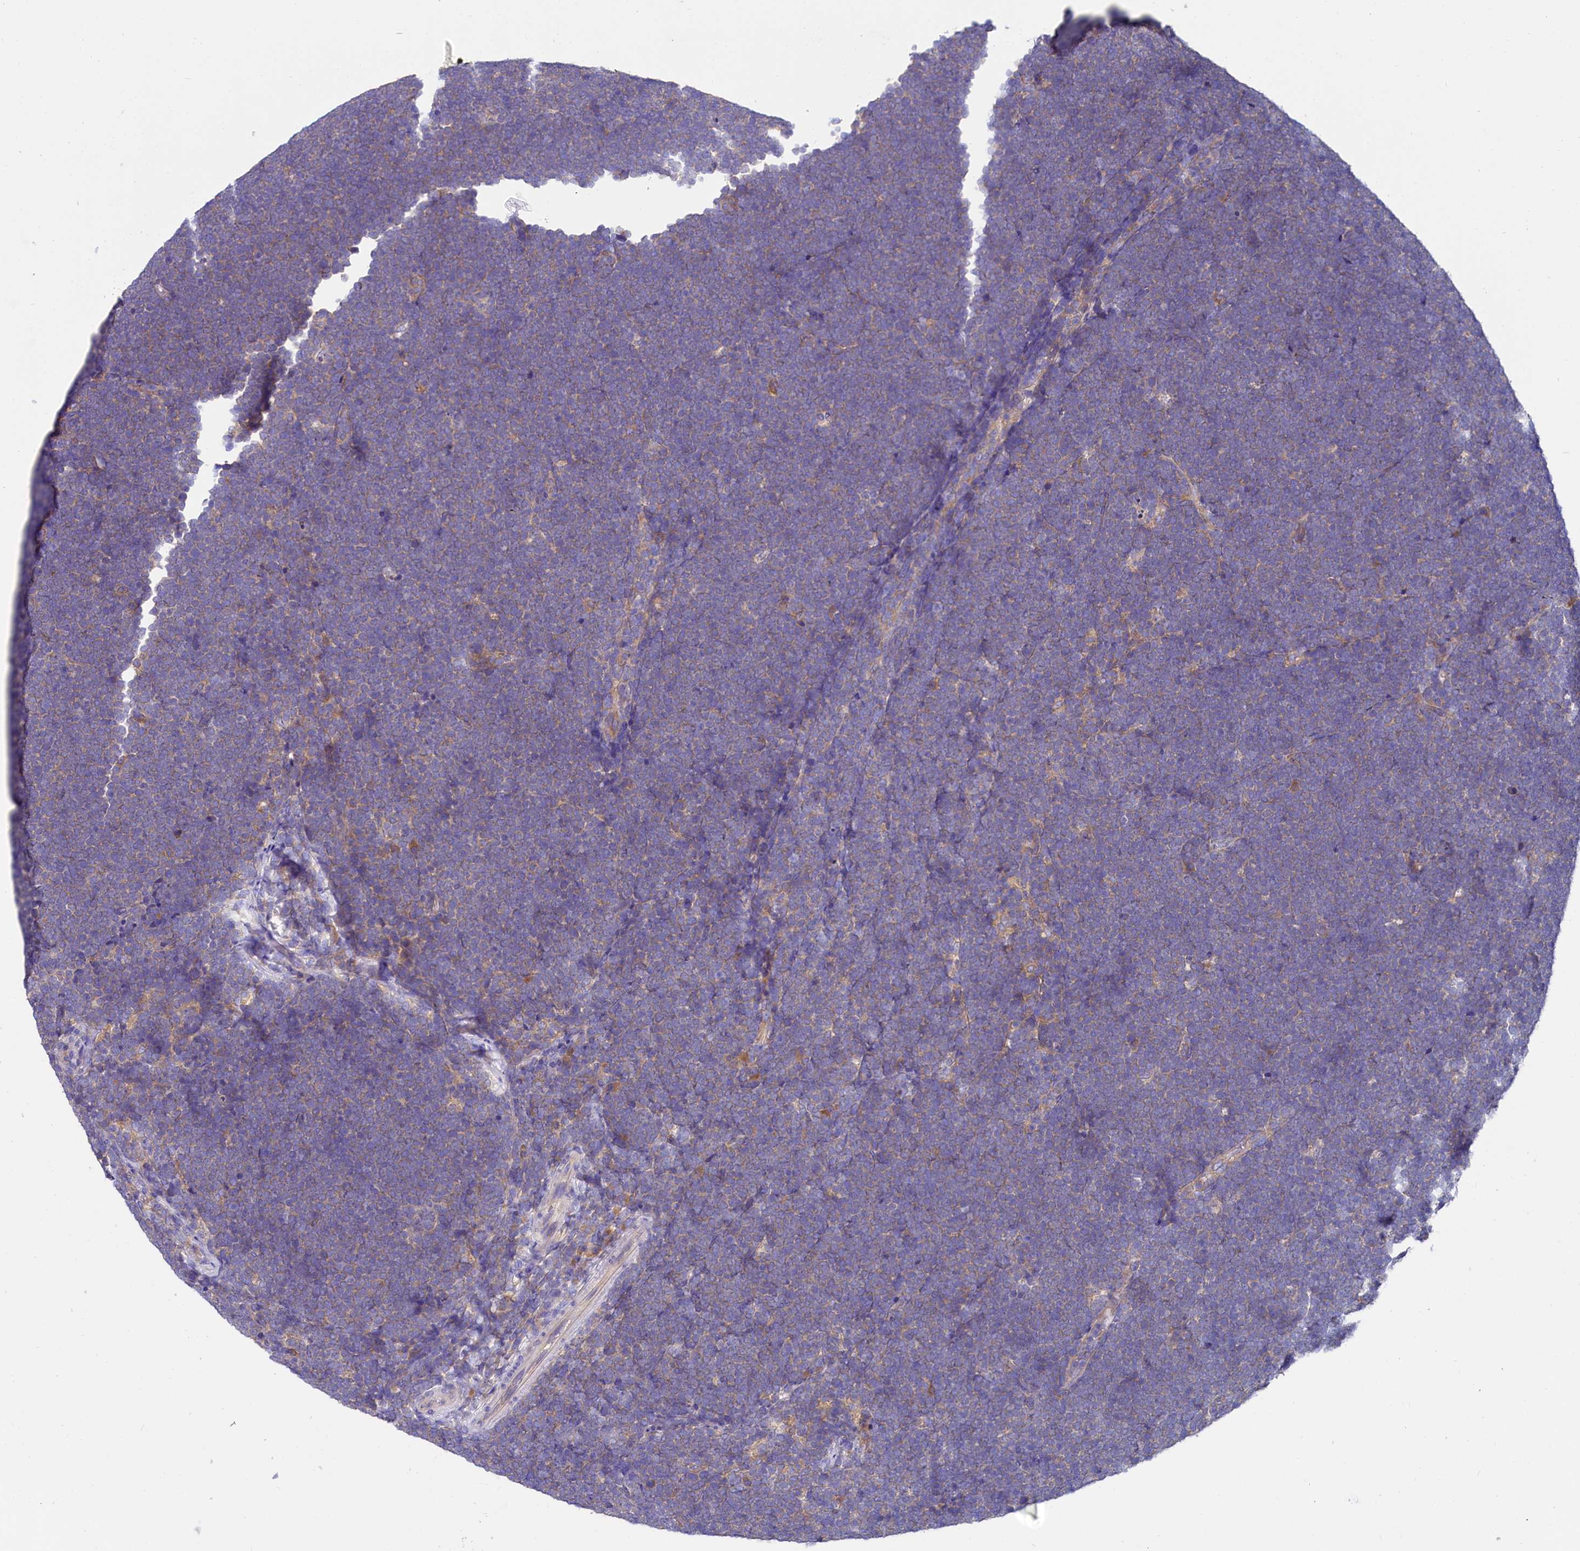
{"staining": {"intensity": "negative", "quantity": "none", "location": "none"}, "tissue": "lymphoma", "cell_type": "Tumor cells", "image_type": "cancer", "snomed": [{"axis": "morphology", "description": "Malignant lymphoma, non-Hodgkin's type, High grade"}, {"axis": "topography", "description": "Lymph node"}], "caption": "A histopathology image of malignant lymphoma, non-Hodgkin's type (high-grade) stained for a protein demonstrates no brown staining in tumor cells.", "gene": "QARS1", "patient": {"sex": "male", "age": 13}}